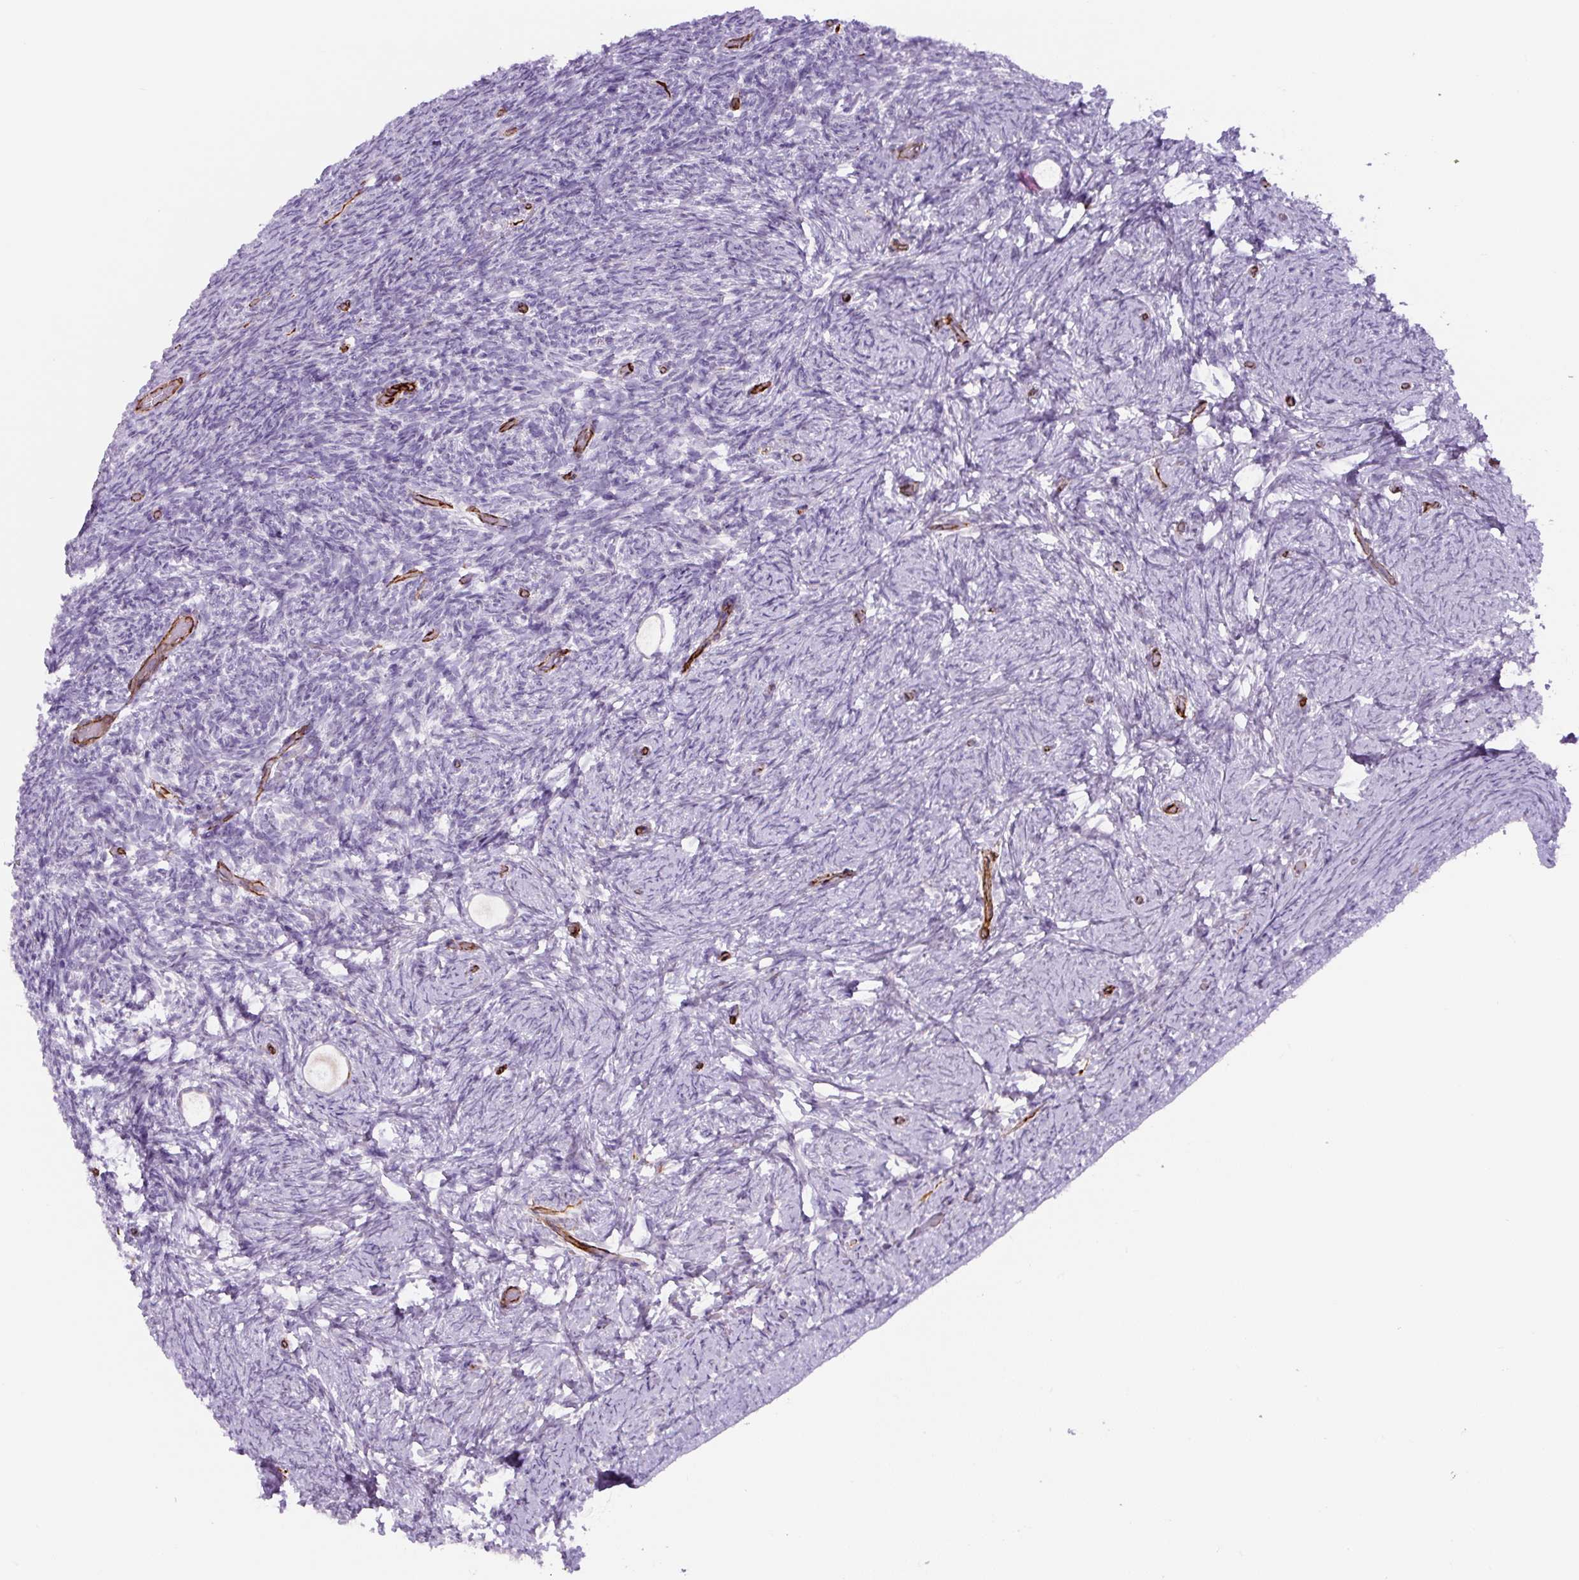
{"staining": {"intensity": "negative", "quantity": "none", "location": "none"}, "tissue": "ovary", "cell_type": "Follicle cells", "image_type": "normal", "snomed": [{"axis": "morphology", "description": "Normal tissue, NOS"}, {"axis": "topography", "description": "Ovary"}], "caption": "Immunohistochemistry of benign ovary shows no expression in follicle cells.", "gene": "NES", "patient": {"sex": "female", "age": 34}}